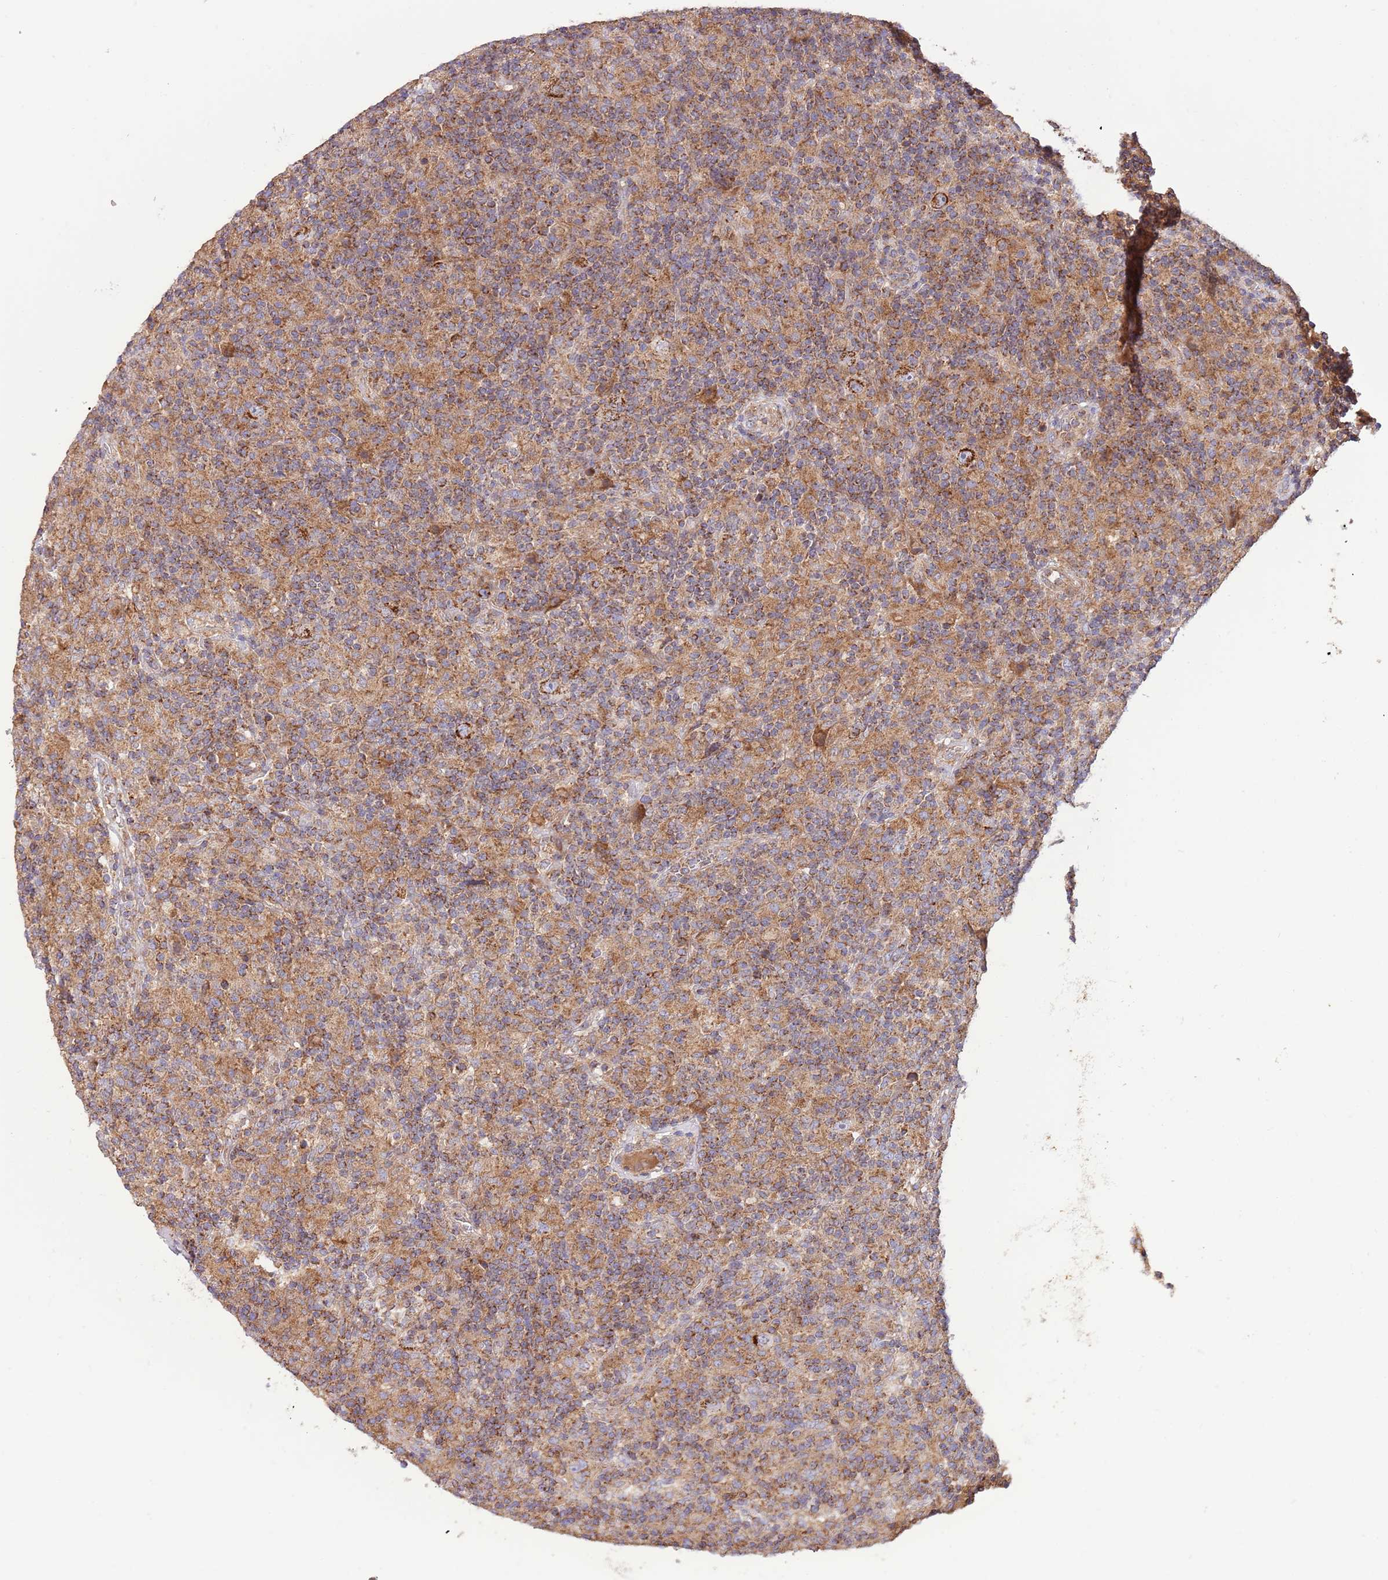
{"staining": {"intensity": "strong", "quantity": ">75%", "location": "cytoplasmic/membranous"}, "tissue": "lymphoma", "cell_type": "Tumor cells", "image_type": "cancer", "snomed": [{"axis": "morphology", "description": "Hodgkin's disease, NOS"}, {"axis": "topography", "description": "Lymph node"}], "caption": "Protein staining demonstrates strong cytoplasmic/membranous positivity in approximately >75% of tumor cells in Hodgkin's disease. Using DAB (brown) and hematoxylin (blue) stains, captured at high magnification using brightfield microscopy.", "gene": "DNAJA3", "patient": {"sex": "male", "age": 70}}